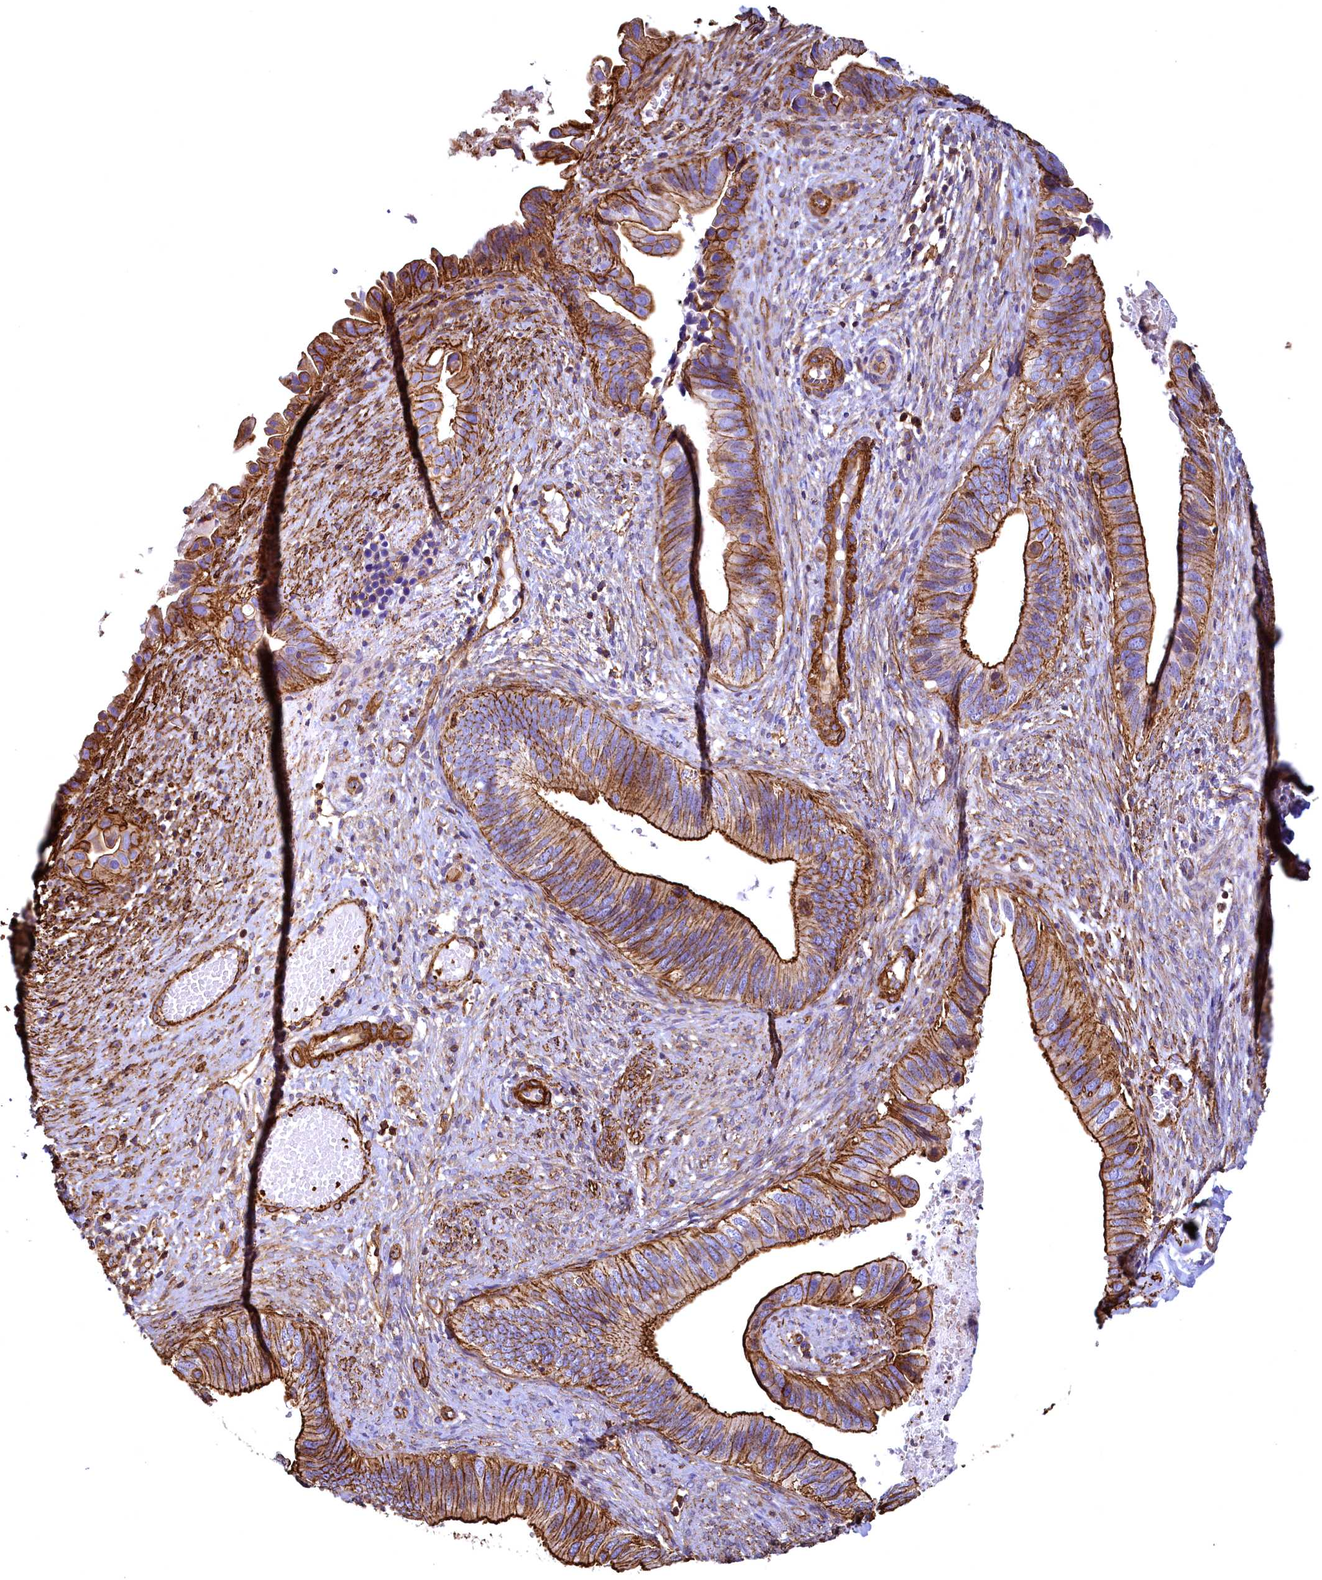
{"staining": {"intensity": "strong", "quantity": ">75%", "location": "cytoplasmic/membranous"}, "tissue": "cervical cancer", "cell_type": "Tumor cells", "image_type": "cancer", "snomed": [{"axis": "morphology", "description": "Adenocarcinoma, NOS"}, {"axis": "topography", "description": "Cervix"}], "caption": "There is high levels of strong cytoplasmic/membranous expression in tumor cells of cervical adenocarcinoma, as demonstrated by immunohistochemical staining (brown color).", "gene": "THBS1", "patient": {"sex": "female", "age": 42}}